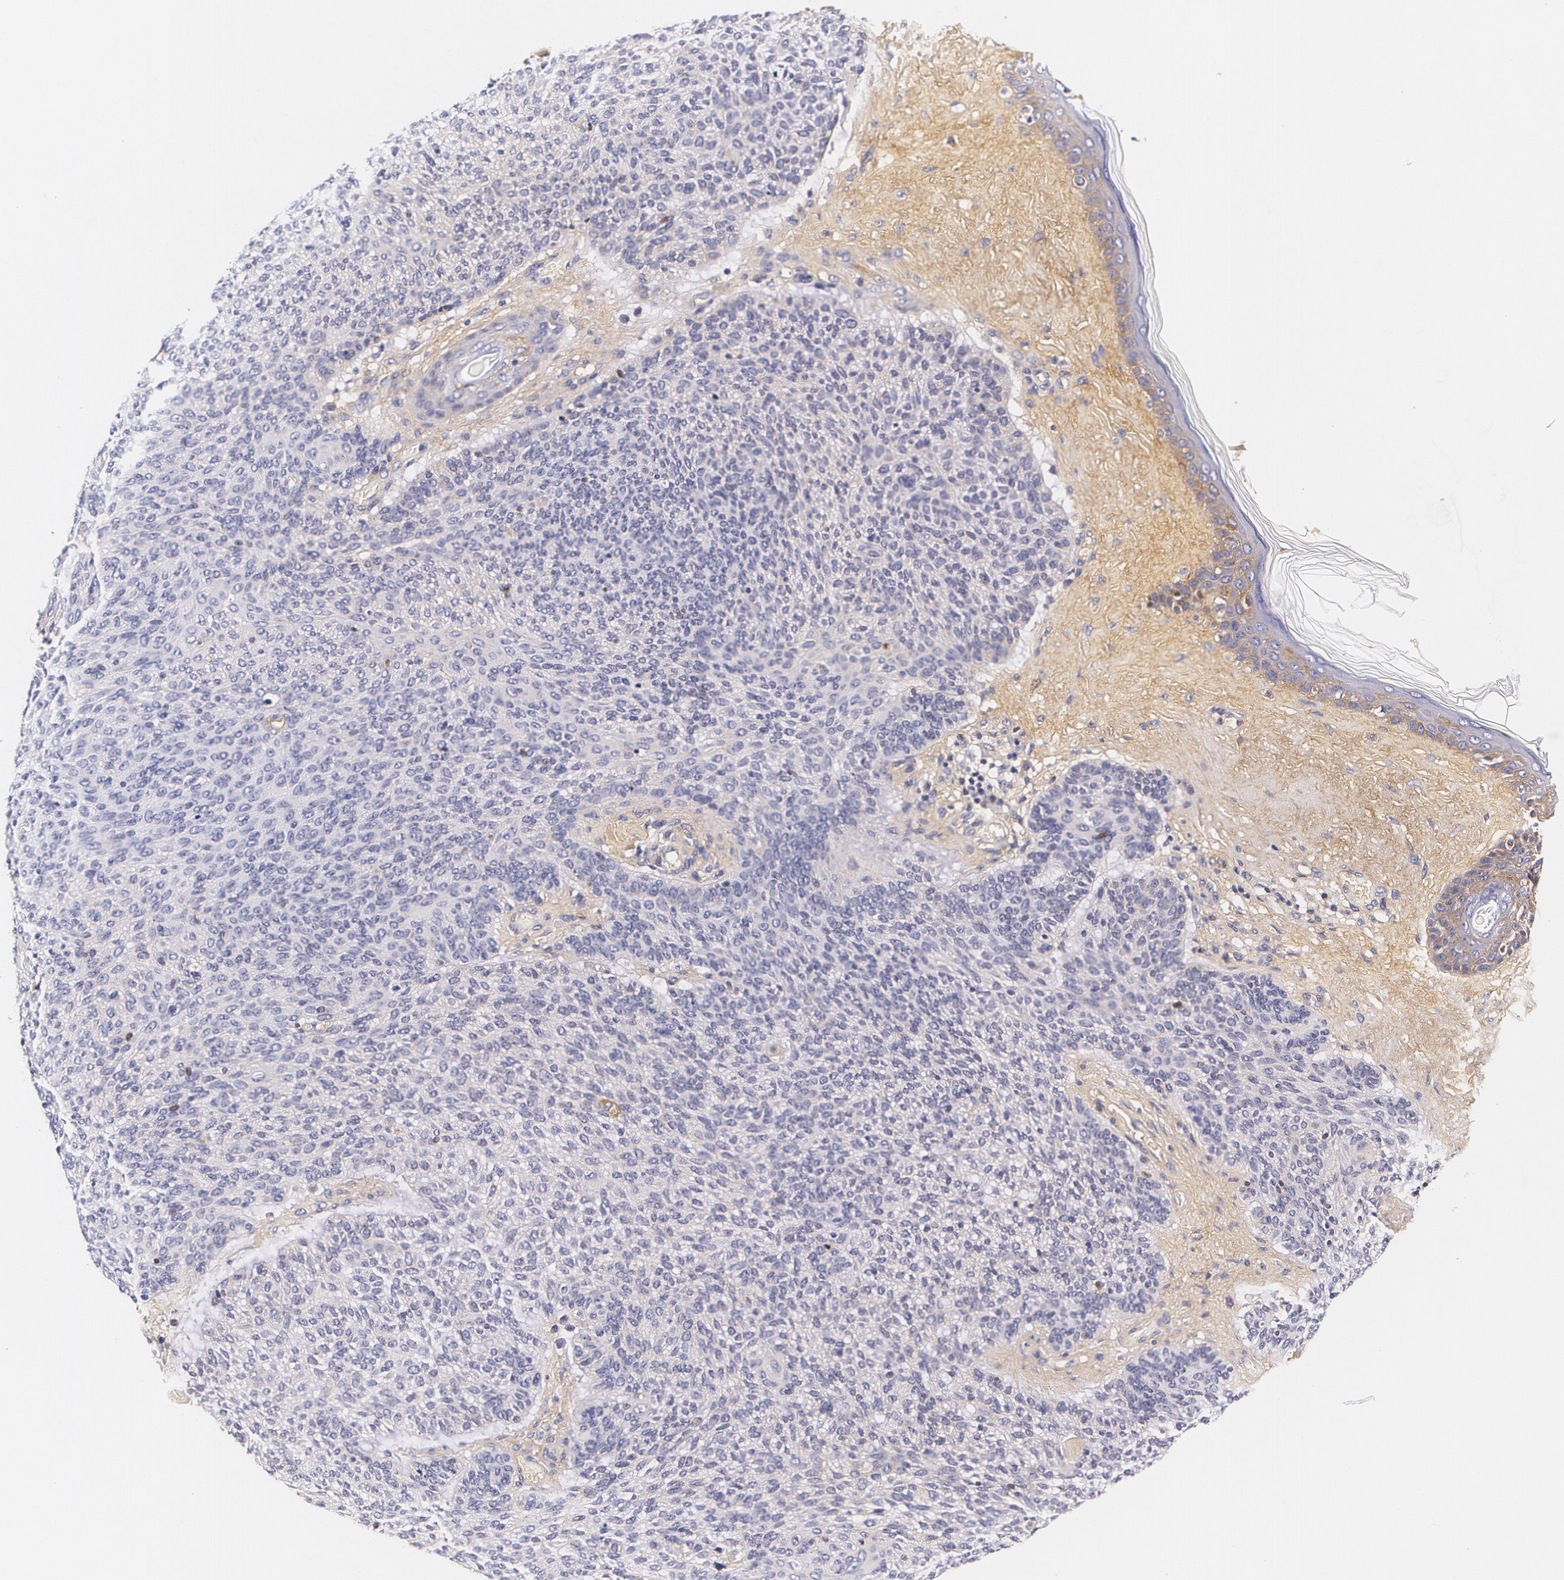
{"staining": {"intensity": "negative", "quantity": "none", "location": "none"}, "tissue": "skin cancer", "cell_type": "Tumor cells", "image_type": "cancer", "snomed": [{"axis": "morphology", "description": "Normal tissue, NOS"}, {"axis": "morphology", "description": "Basal cell carcinoma"}, {"axis": "topography", "description": "Skin"}], "caption": "This is an immunohistochemistry (IHC) micrograph of human basal cell carcinoma (skin). There is no positivity in tumor cells.", "gene": "TTR", "patient": {"sex": "female", "age": 70}}